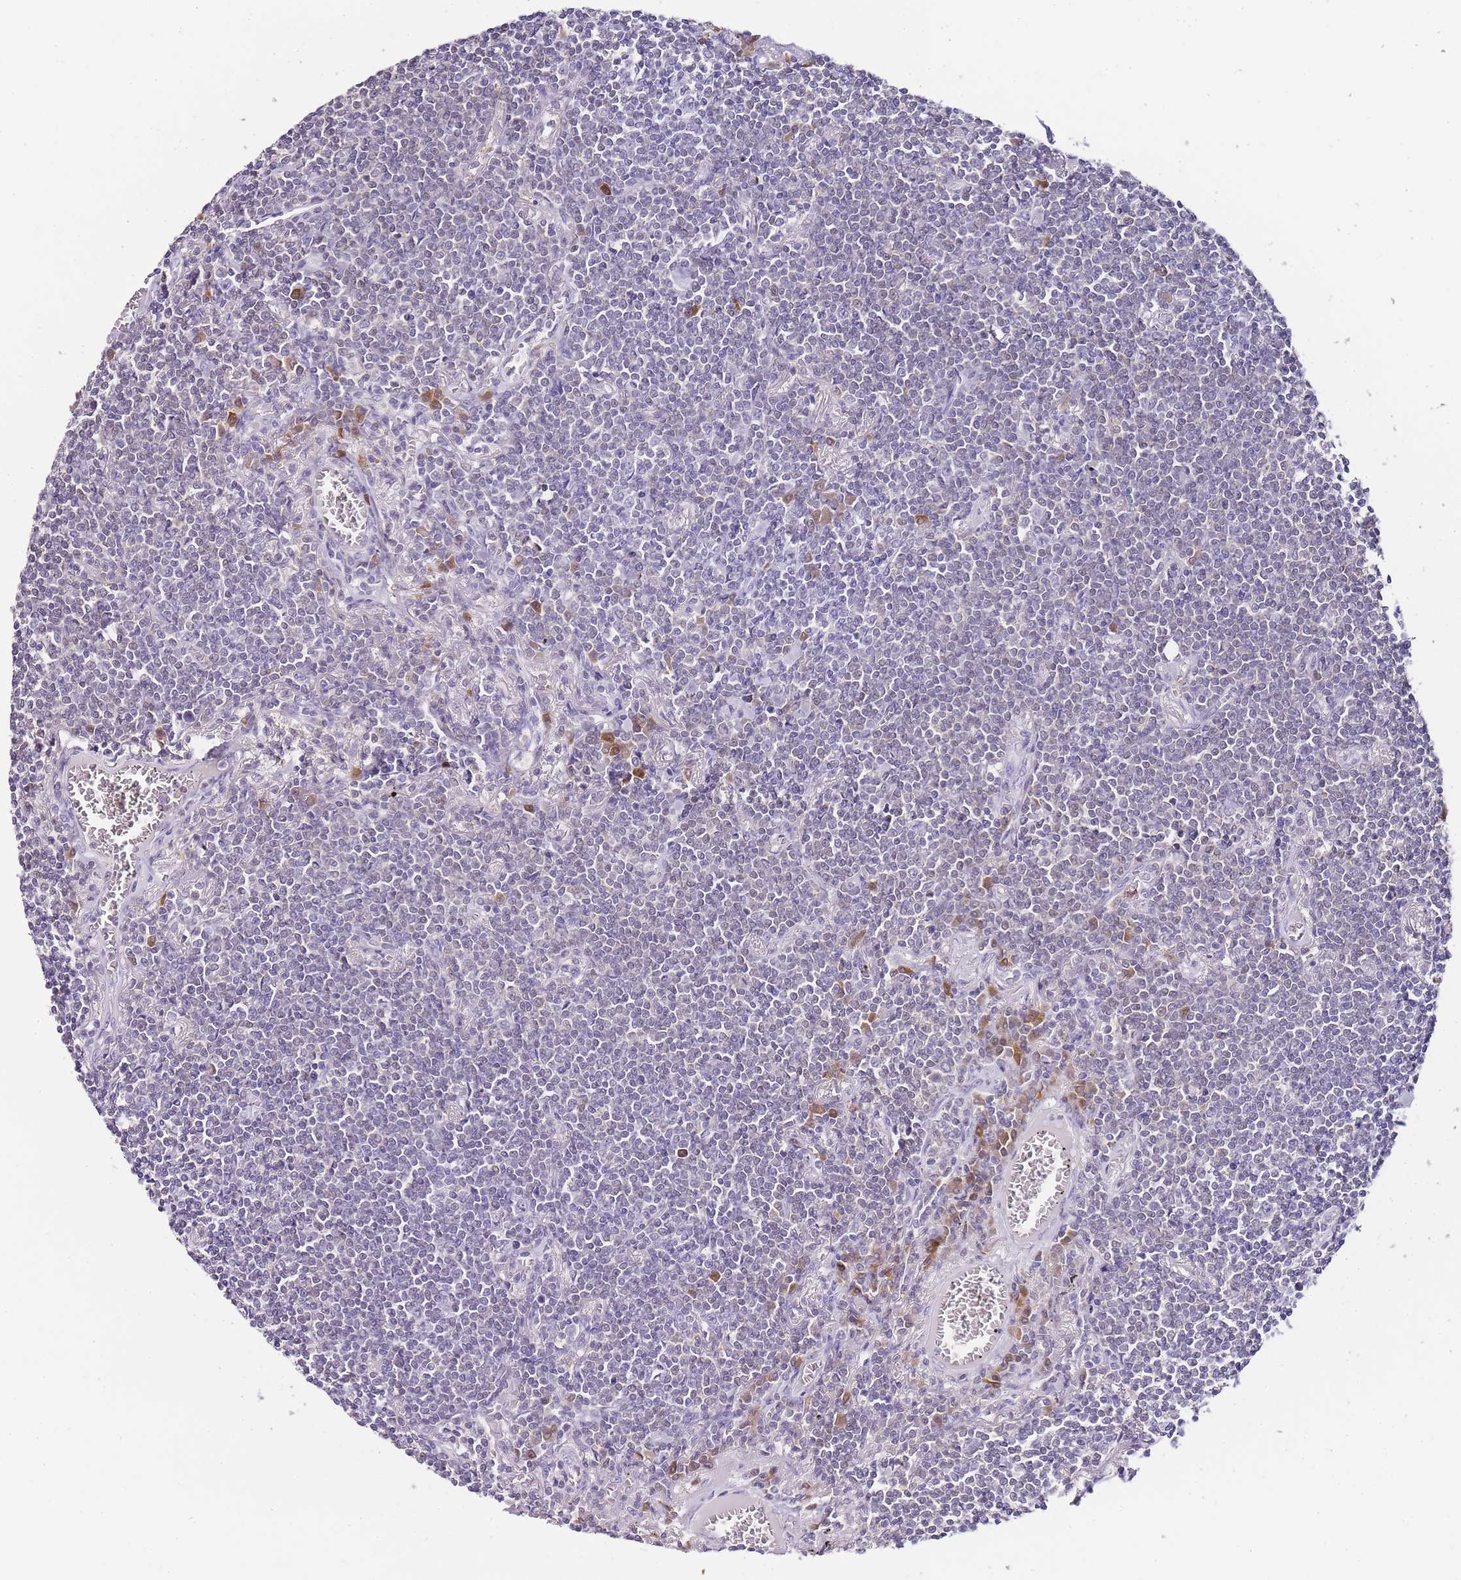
{"staining": {"intensity": "negative", "quantity": "none", "location": "none"}, "tissue": "lymphoma", "cell_type": "Tumor cells", "image_type": "cancer", "snomed": [{"axis": "morphology", "description": "Malignant lymphoma, non-Hodgkin's type, Low grade"}, {"axis": "topography", "description": "Lung"}], "caption": "Lymphoma was stained to show a protein in brown. There is no significant positivity in tumor cells. (Stains: DAB (3,3'-diaminobenzidine) immunohistochemistry (IHC) with hematoxylin counter stain, Microscopy: brightfield microscopy at high magnification).", "gene": "ZBP1", "patient": {"sex": "female", "age": 71}}